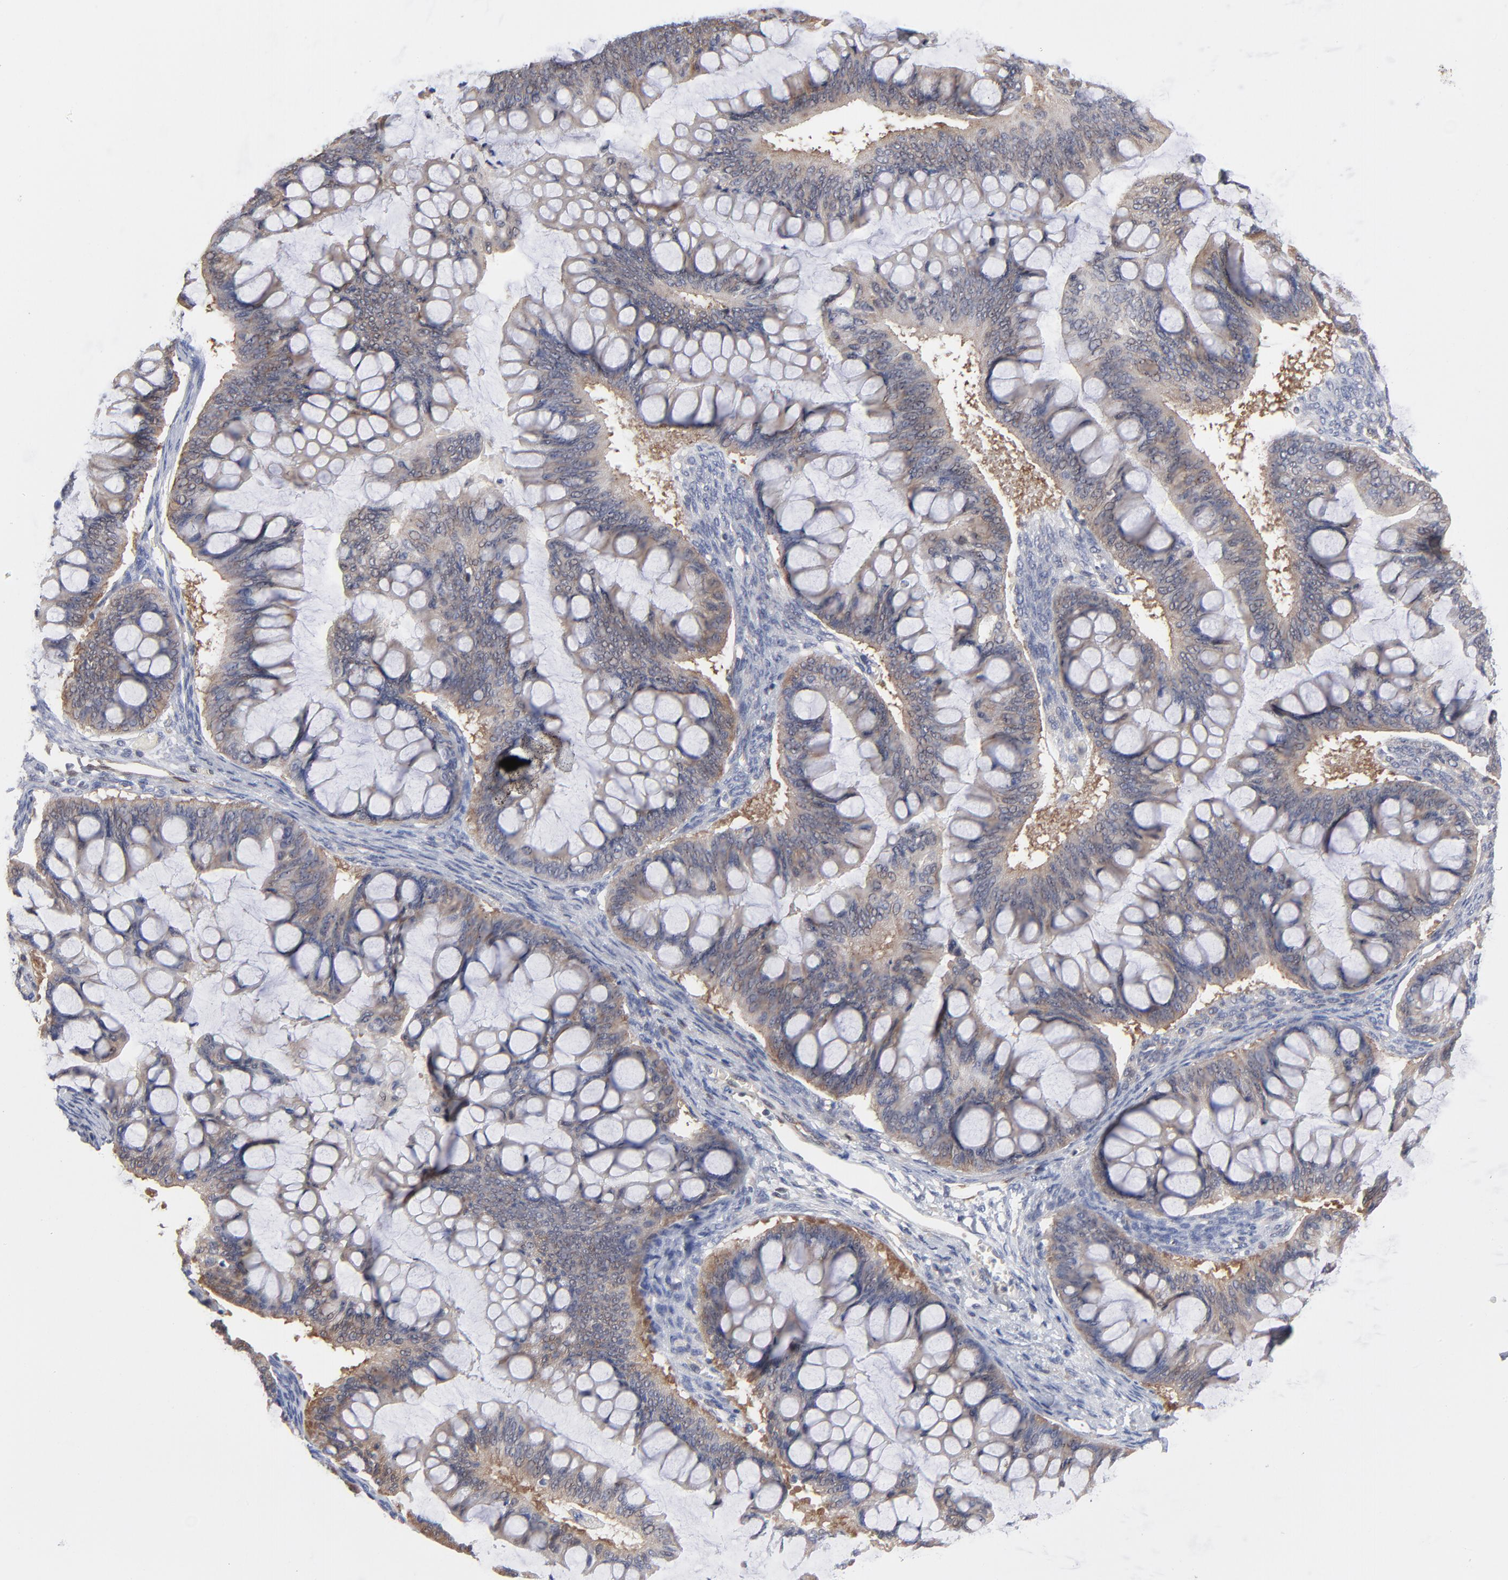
{"staining": {"intensity": "weak", "quantity": ">75%", "location": "cytoplasmic/membranous"}, "tissue": "ovarian cancer", "cell_type": "Tumor cells", "image_type": "cancer", "snomed": [{"axis": "morphology", "description": "Cystadenocarcinoma, mucinous, NOS"}, {"axis": "topography", "description": "Ovary"}], "caption": "Immunohistochemical staining of human ovarian cancer exhibits weak cytoplasmic/membranous protein staining in approximately >75% of tumor cells.", "gene": "ARRB1", "patient": {"sex": "female", "age": 73}}